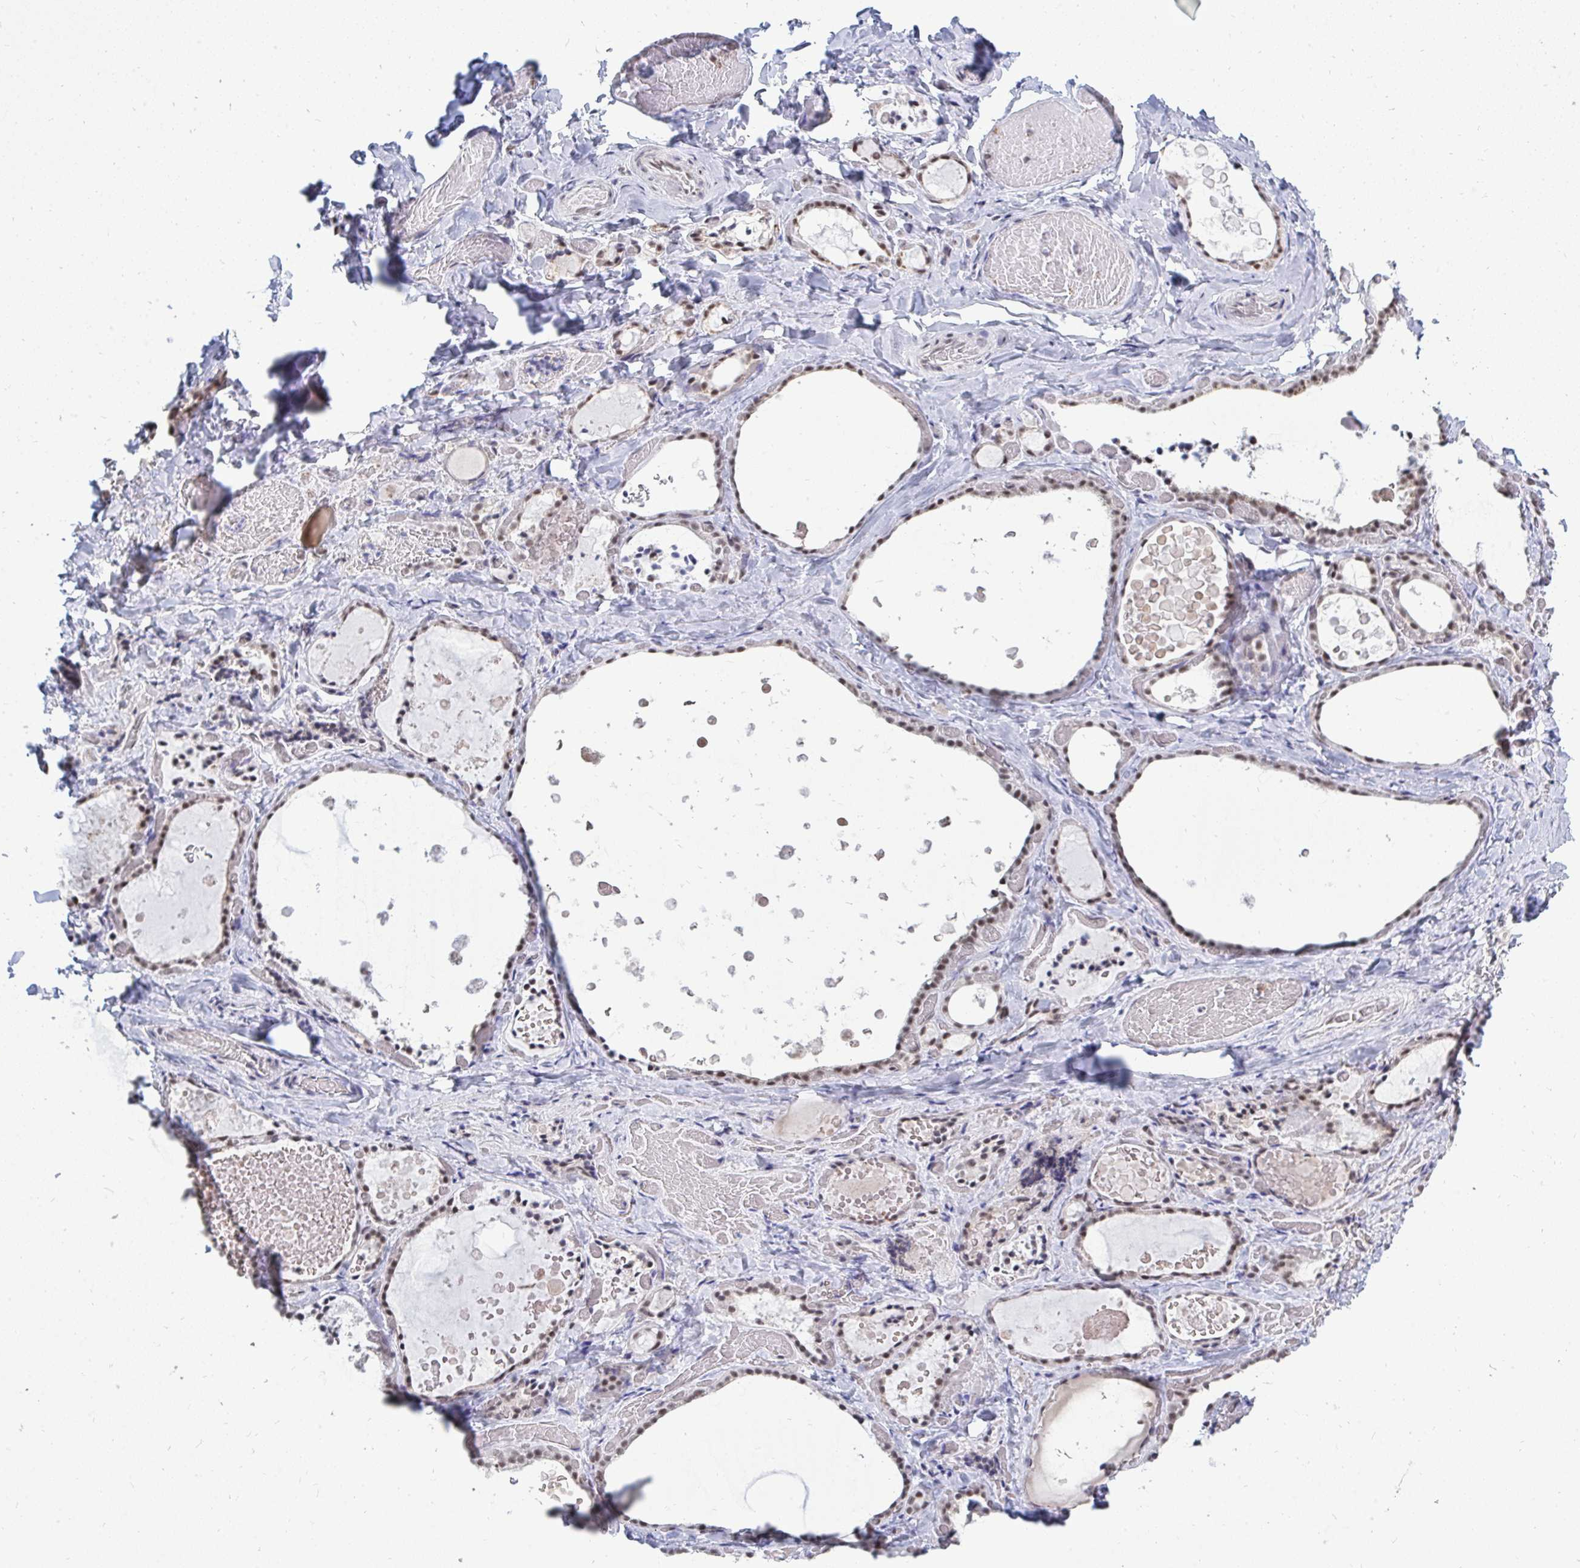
{"staining": {"intensity": "moderate", "quantity": ">75%", "location": "nuclear"}, "tissue": "thyroid gland", "cell_type": "Glandular cells", "image_type": "normal", "snomed": [{"axis": "morphology", "description": "Normal tissue, NOS"}, {"axis": "topography", "description": "Thyroid gland"}], "caption": "An image showing moderate nuclear expression in approximately >75% of glandular cells in unremarkable thyroid gland, as visualized by brown immunohistochemical staining.", "gene": "TRIP12", "patient": {"sex": "female", "age": 56}}